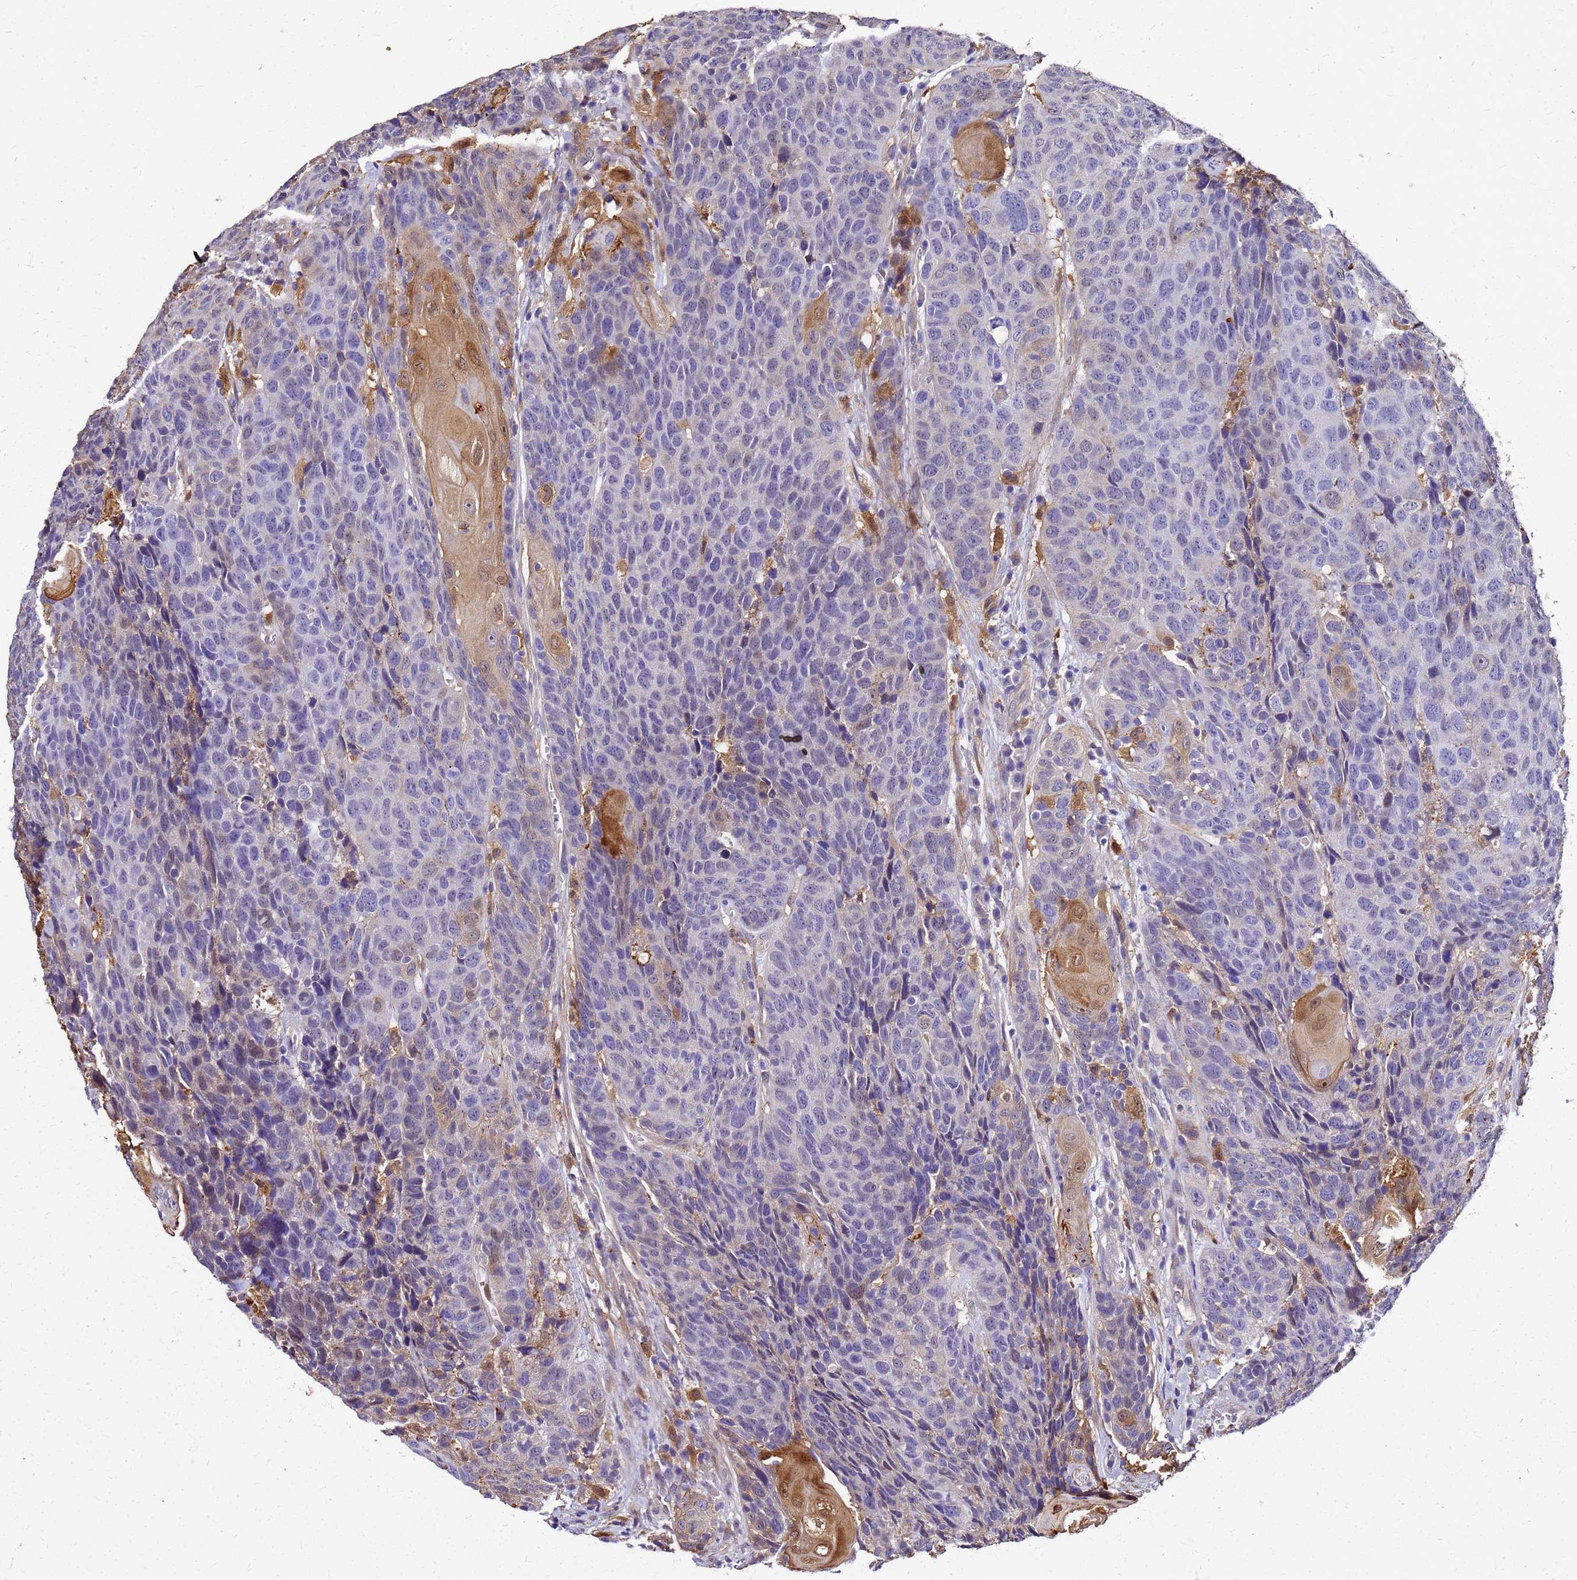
{"staining": {"intensity": "moderate", "quantity": "<25%", "location": "cytoplasmic/membranous,nuclear"}, "tissue": "head and neck cancer", "cell_type": "Tumor cells", "image_type": "cancer", "snomed": [{"axis": "morphology", "description": "Squamous cell carcinoma, NOS"}, {"axis": "topography", "description": "Head-Neck"}], "caption": "Head and neck cancer stained with immunohistochemistry (IHC) shows moderate cytoplasmic/membranous and nuclear staining in about <25% of tumor cells.", "gene": "S100A11", "patient": {"sex": "male", "age": 66}}